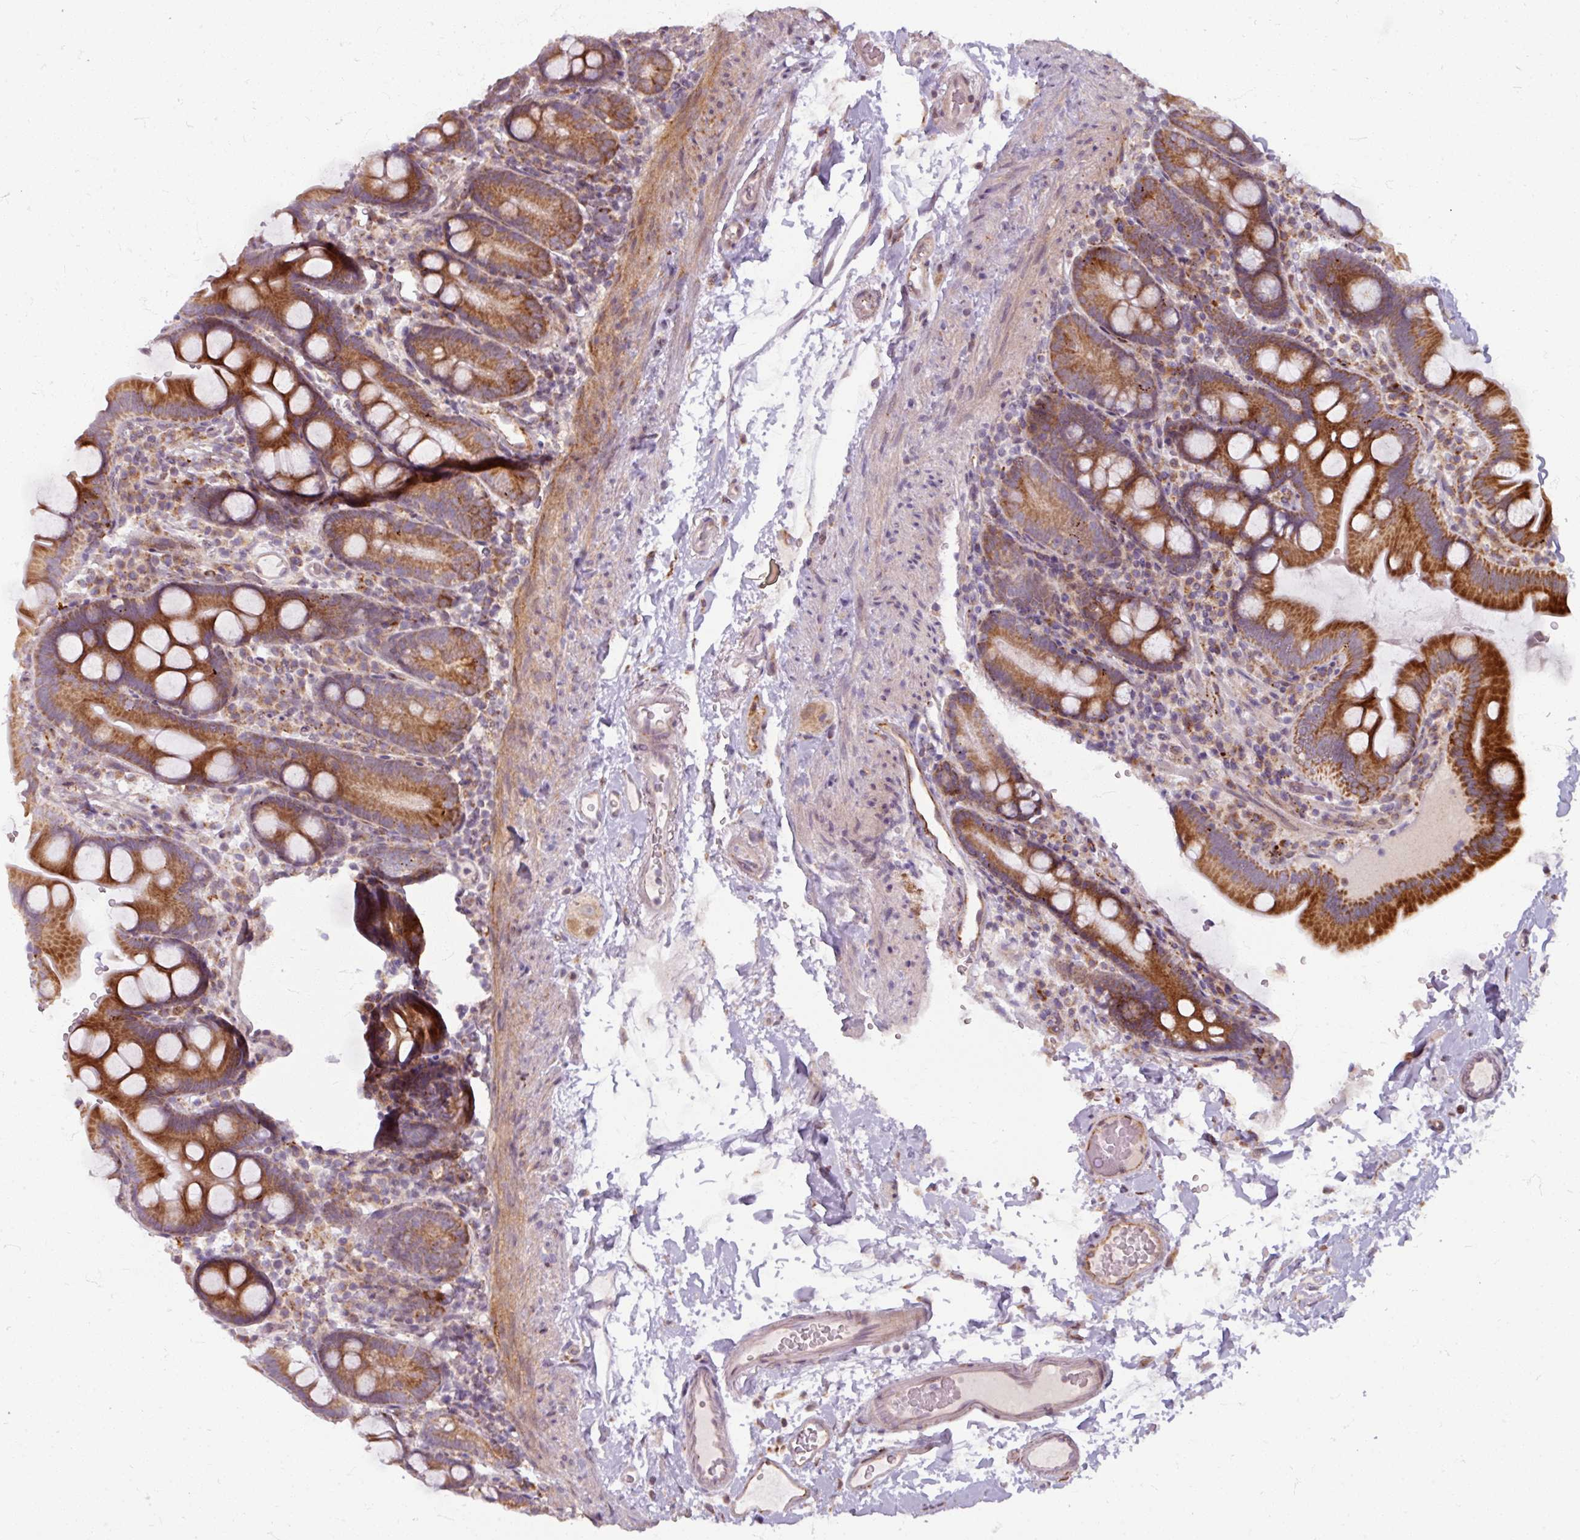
{"staining": {"intensity": "strong", "quantity": ">75%", "location": "cytoplasmic/membranous"}, "tissue": "small intestine", "cell_type": "Glandular cells", "image_type": "normal", "snomed": [{"axis": "morphology", "description": "Normal tissue, NOS"}, {"axis": "topography", "description": "Small intestine"}], "caption": "IHC image of normal small intestine: small intestine stained using IHC displays high levels of strong protein expression localized specifically in the cytoplasmic/membranous of glandular cells, appearing as a cytoplasmic/membranous brown color.", "gene": "MAGT1", "patient": {"sex": "female", "age": 68}}